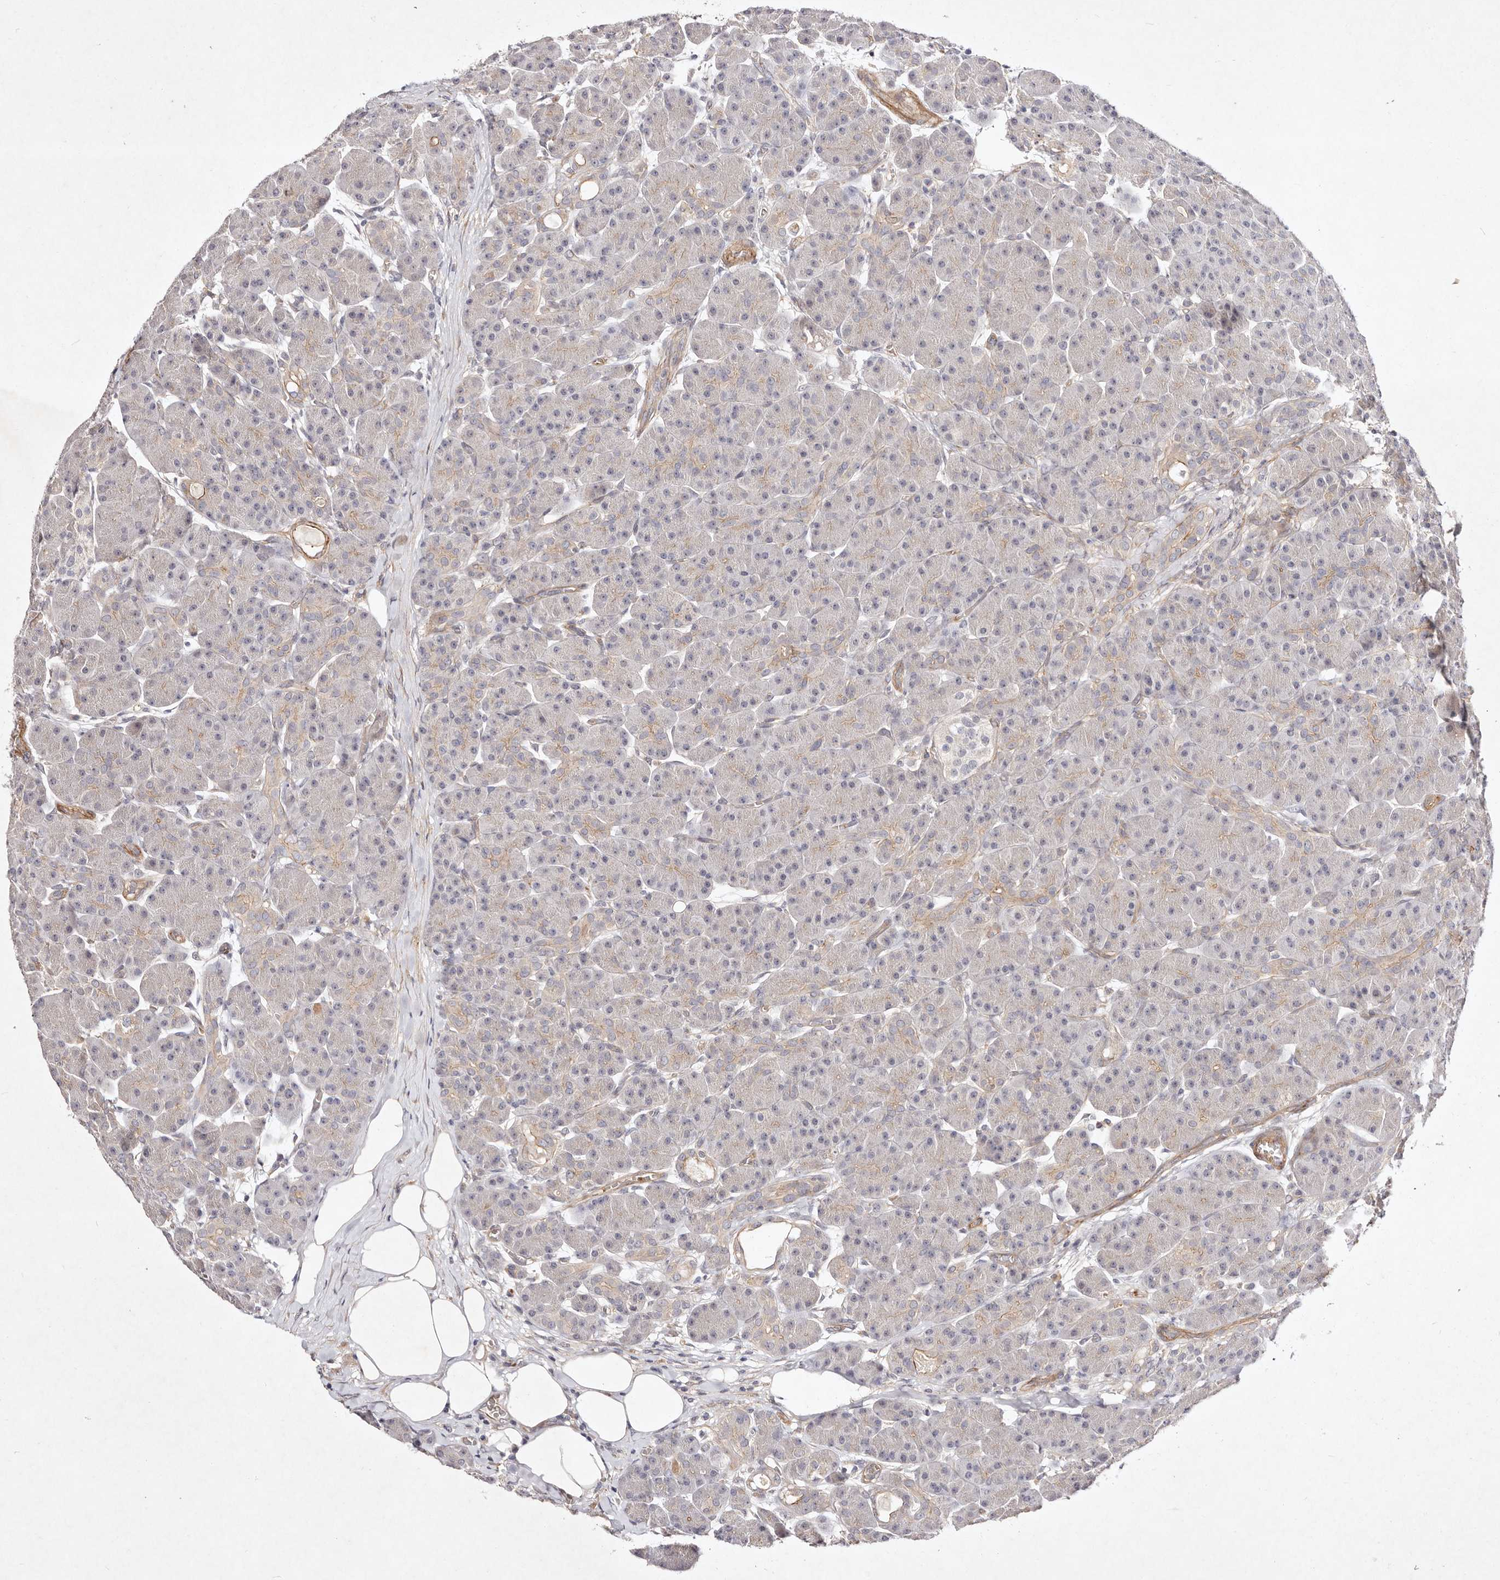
{"staining": {"intensity": "negative", "quantity": "none", "location": "none"}, "tissue": "pancreas", "cell_type": "Exocrine glandular cells", "image_type": "normal", "snomed": [{"axis": "morphology", "description": "Normal tissue, NOS"}, {"axis": "topography", "description": "Pancreas"}], "caption": "This histopathology image is of normal pancreas stained with immunohistochemistry to label a protein in brown with the nuclei are counter-stained blue. There is no expression in exocrine glandular cells. Brightfield microscopy of IHC stained with DAB (3,3'-diaminobenzidine) (brown) and hematoxylin (blue), captured at high magnification.", "gene": "MTMR11", "patient": {"sex": "male", "age": 63}}